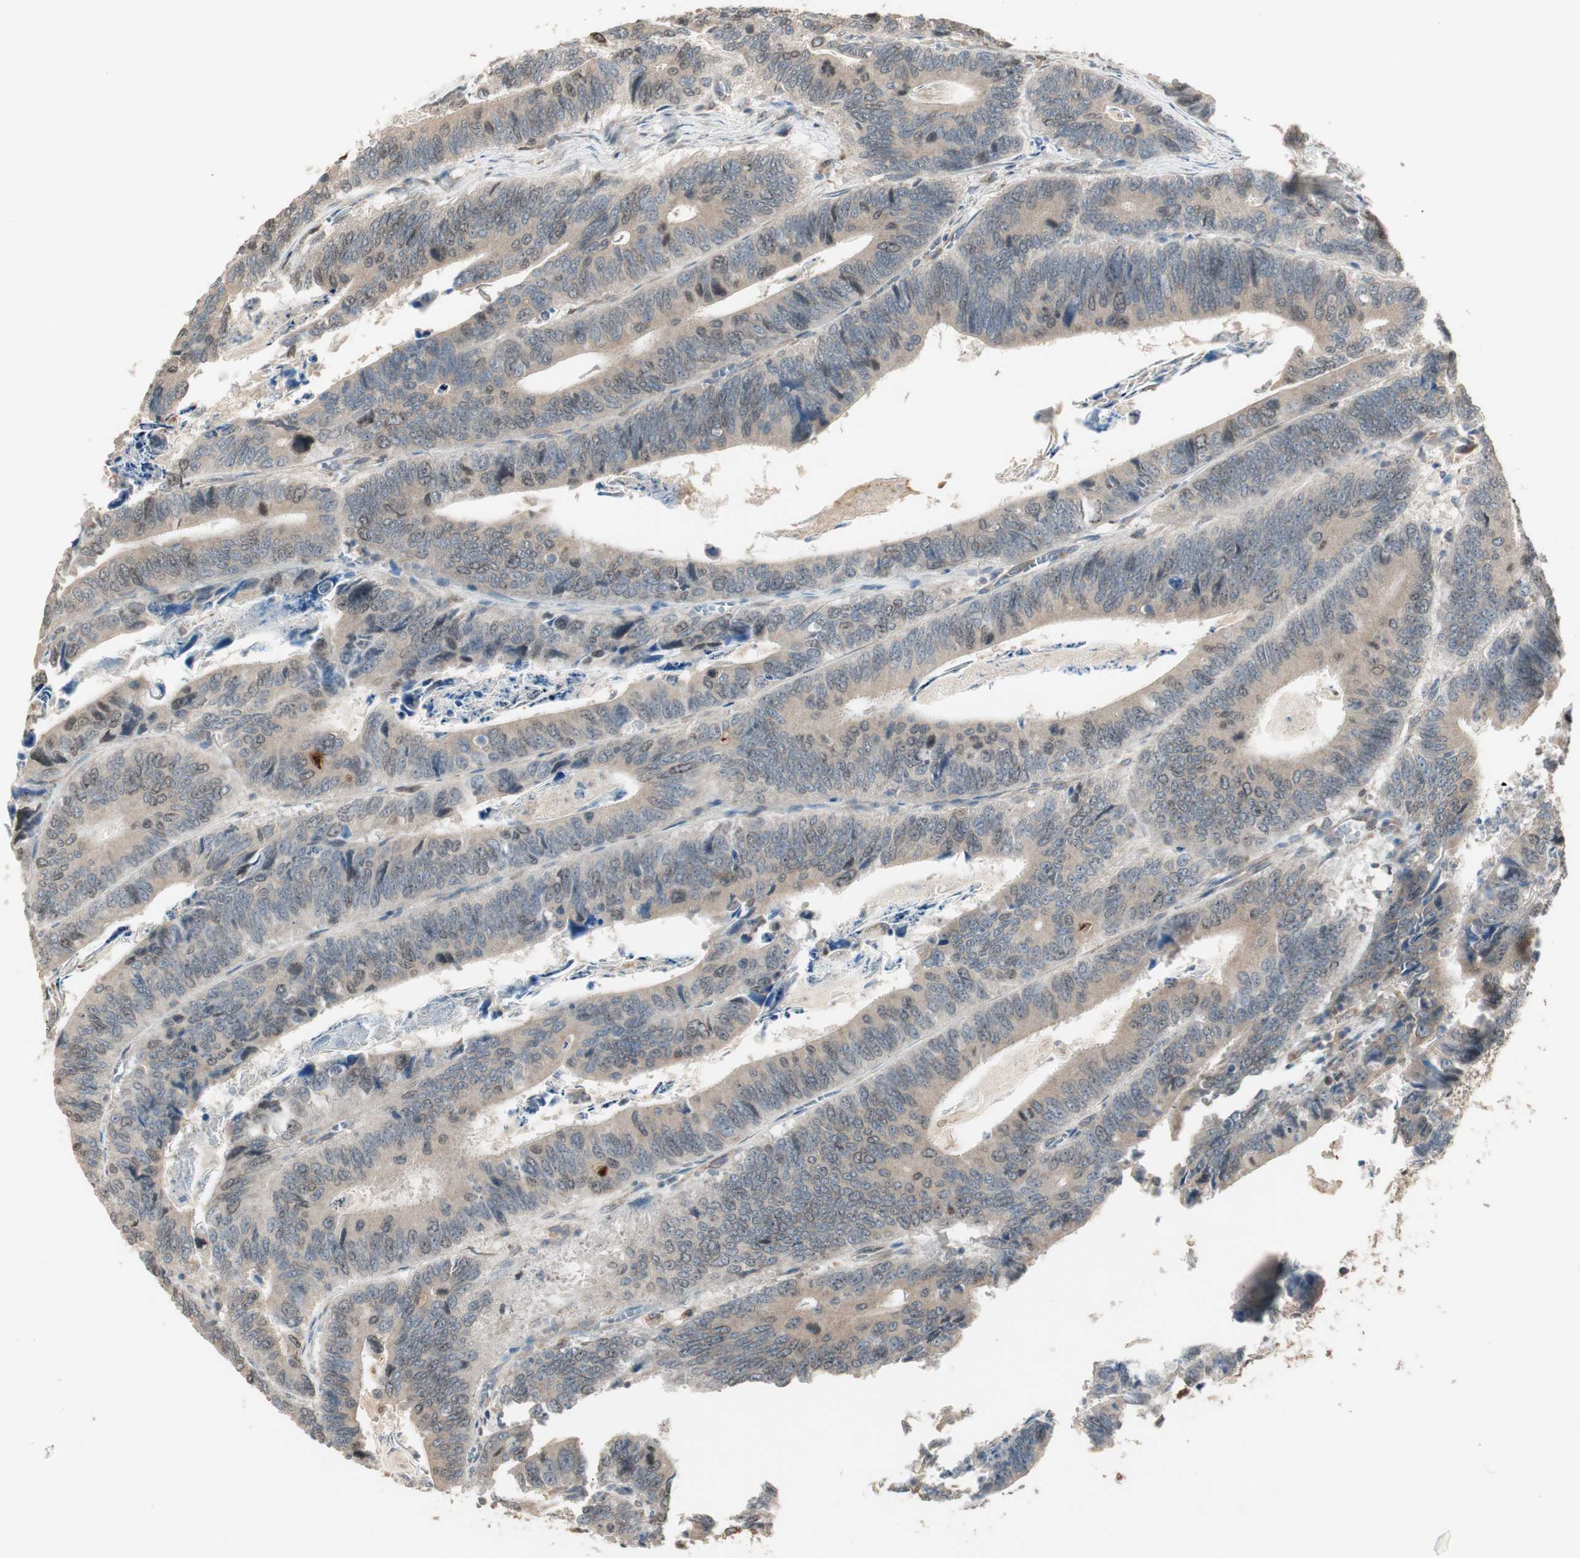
{"staining": {"intensity": "weak", "quantity": "25%-75%", "location": "cytoplasmic/membranous"}, "tissue": "colorectal cancer", "cell_type": "Tumor cells", "image_type": "cancer", "snomed": [{"axis": "morphology", "description": "Adenocarcinoma, NOS"}, {"axis": "topography", "description": "Colon"}], "caption": "Adenocarcinoma (colorectal) stained with a protein marker exhibits weak staining in tumor cells.", "gene": "ATP6AP2", "patient": {"sex": "male", "age": 72}}